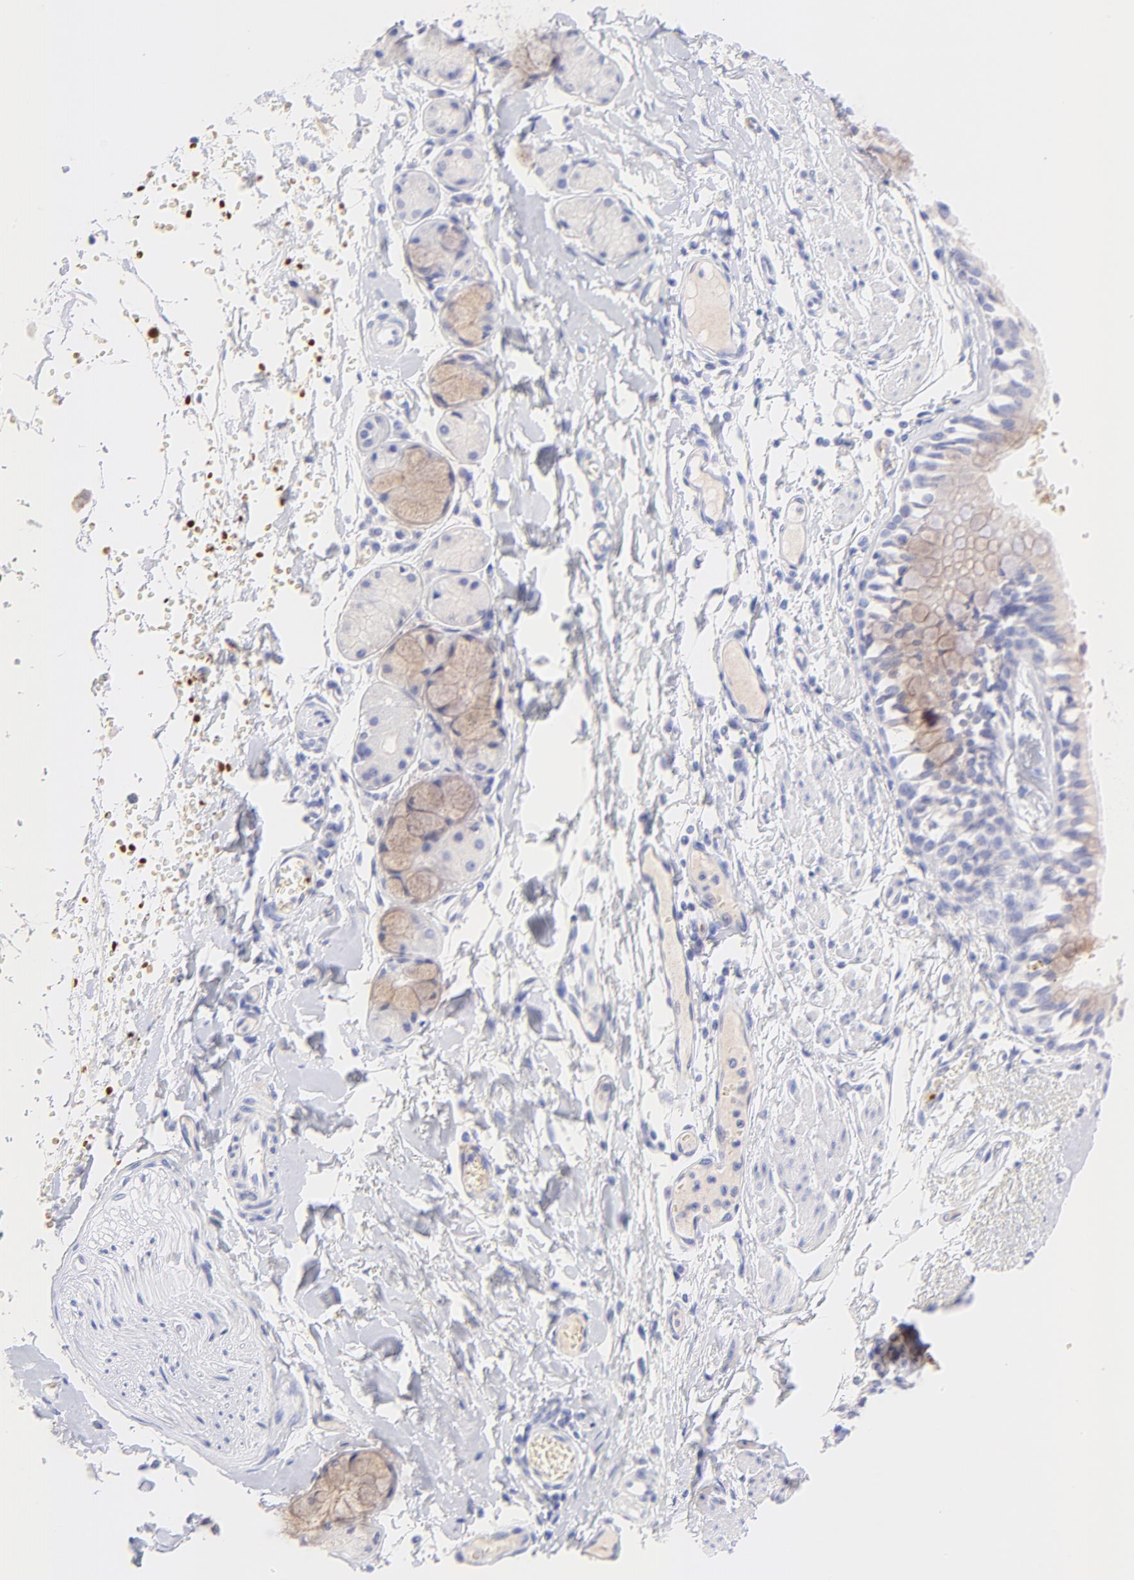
{"staining": {"intensity": "weak", "quantity": "<25%", "location": "cytoplasmic/membranous"}, "tissue": "bronchus", "cell_type": "Respiratory epithelial cells", "image_type": "normal", "snomed": [{"axis": "morphology", "description": "Normal tissue, NOS"}, {"axis": "topography", "description": "Bronchus"}, {"axis": "topography", "description": "Lung"}], "caption": "DAB (3,3'-diaminobenzidine) immunohistochemical staining of unremarkable bronchus displays no significant expression in respiratory epithelial cells. (IHC, brightfield microscopy, high magnification).", "gene": "FRMPD3", "patient": {"sex": "female", "age": 56}}